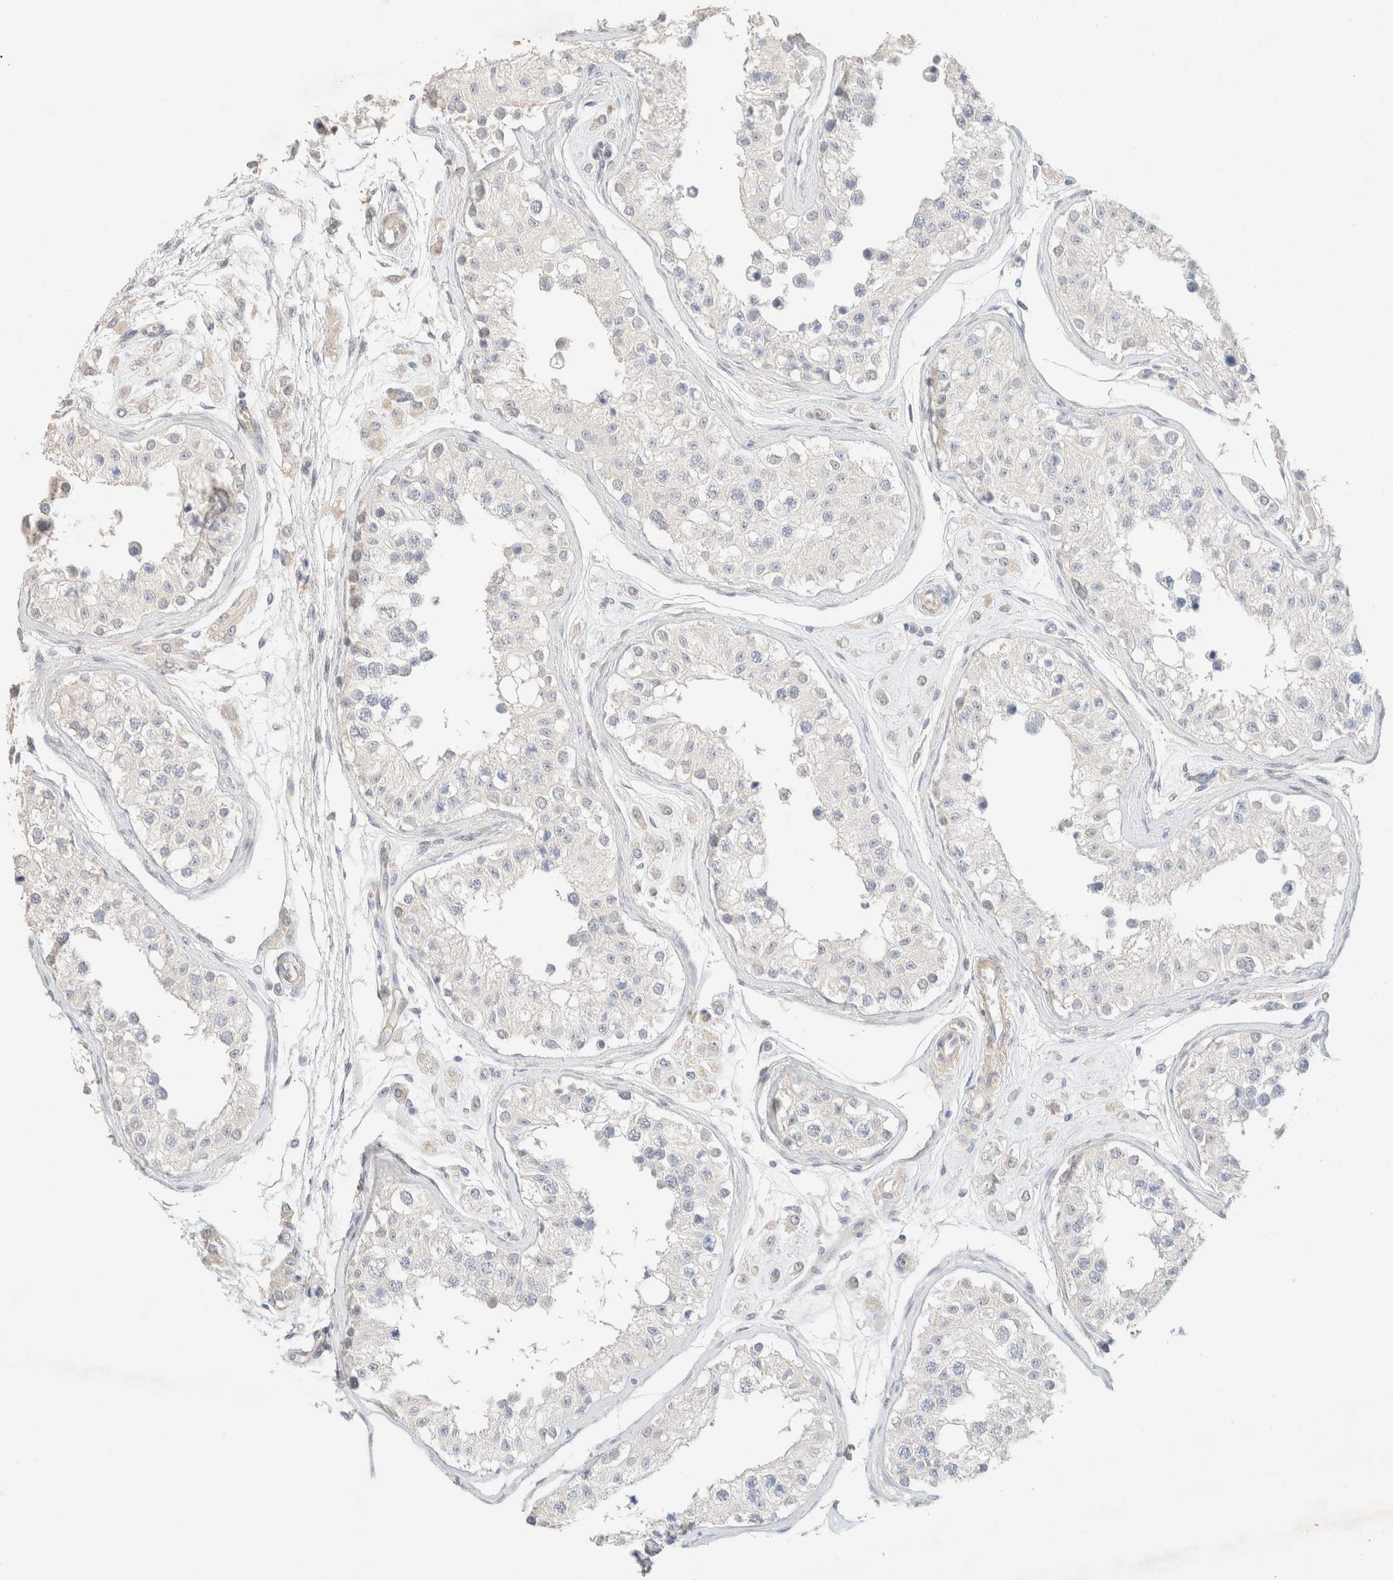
{"staining": {"intensity": "negative", "quantity": "none", "location": "none"}, "tissue": "testis", "cell_type": "Cells in seminiferous ducts", "image_type": "normal", "snomed": [{"axis": "morphology", "description": "Normal tissue, NOS"}, {"axis": "morphology", "description": "Adenocarcinoma, metastatic, NOS"}, {"axis": "topography", "description": "Testis"}], "caption": "IHC photomicrograph of unremarkable testis: testis stained with DAB shows no significant protein positivity in cells in seminiferous ducts. The staining was performed using DAB to visualize the protein expression in brown, while the nuclei were stained in blue with hematoxylin (Magnification: 20x).", "gene": "CSNK1E", "patient": {"sex": "male", "age": 26}}